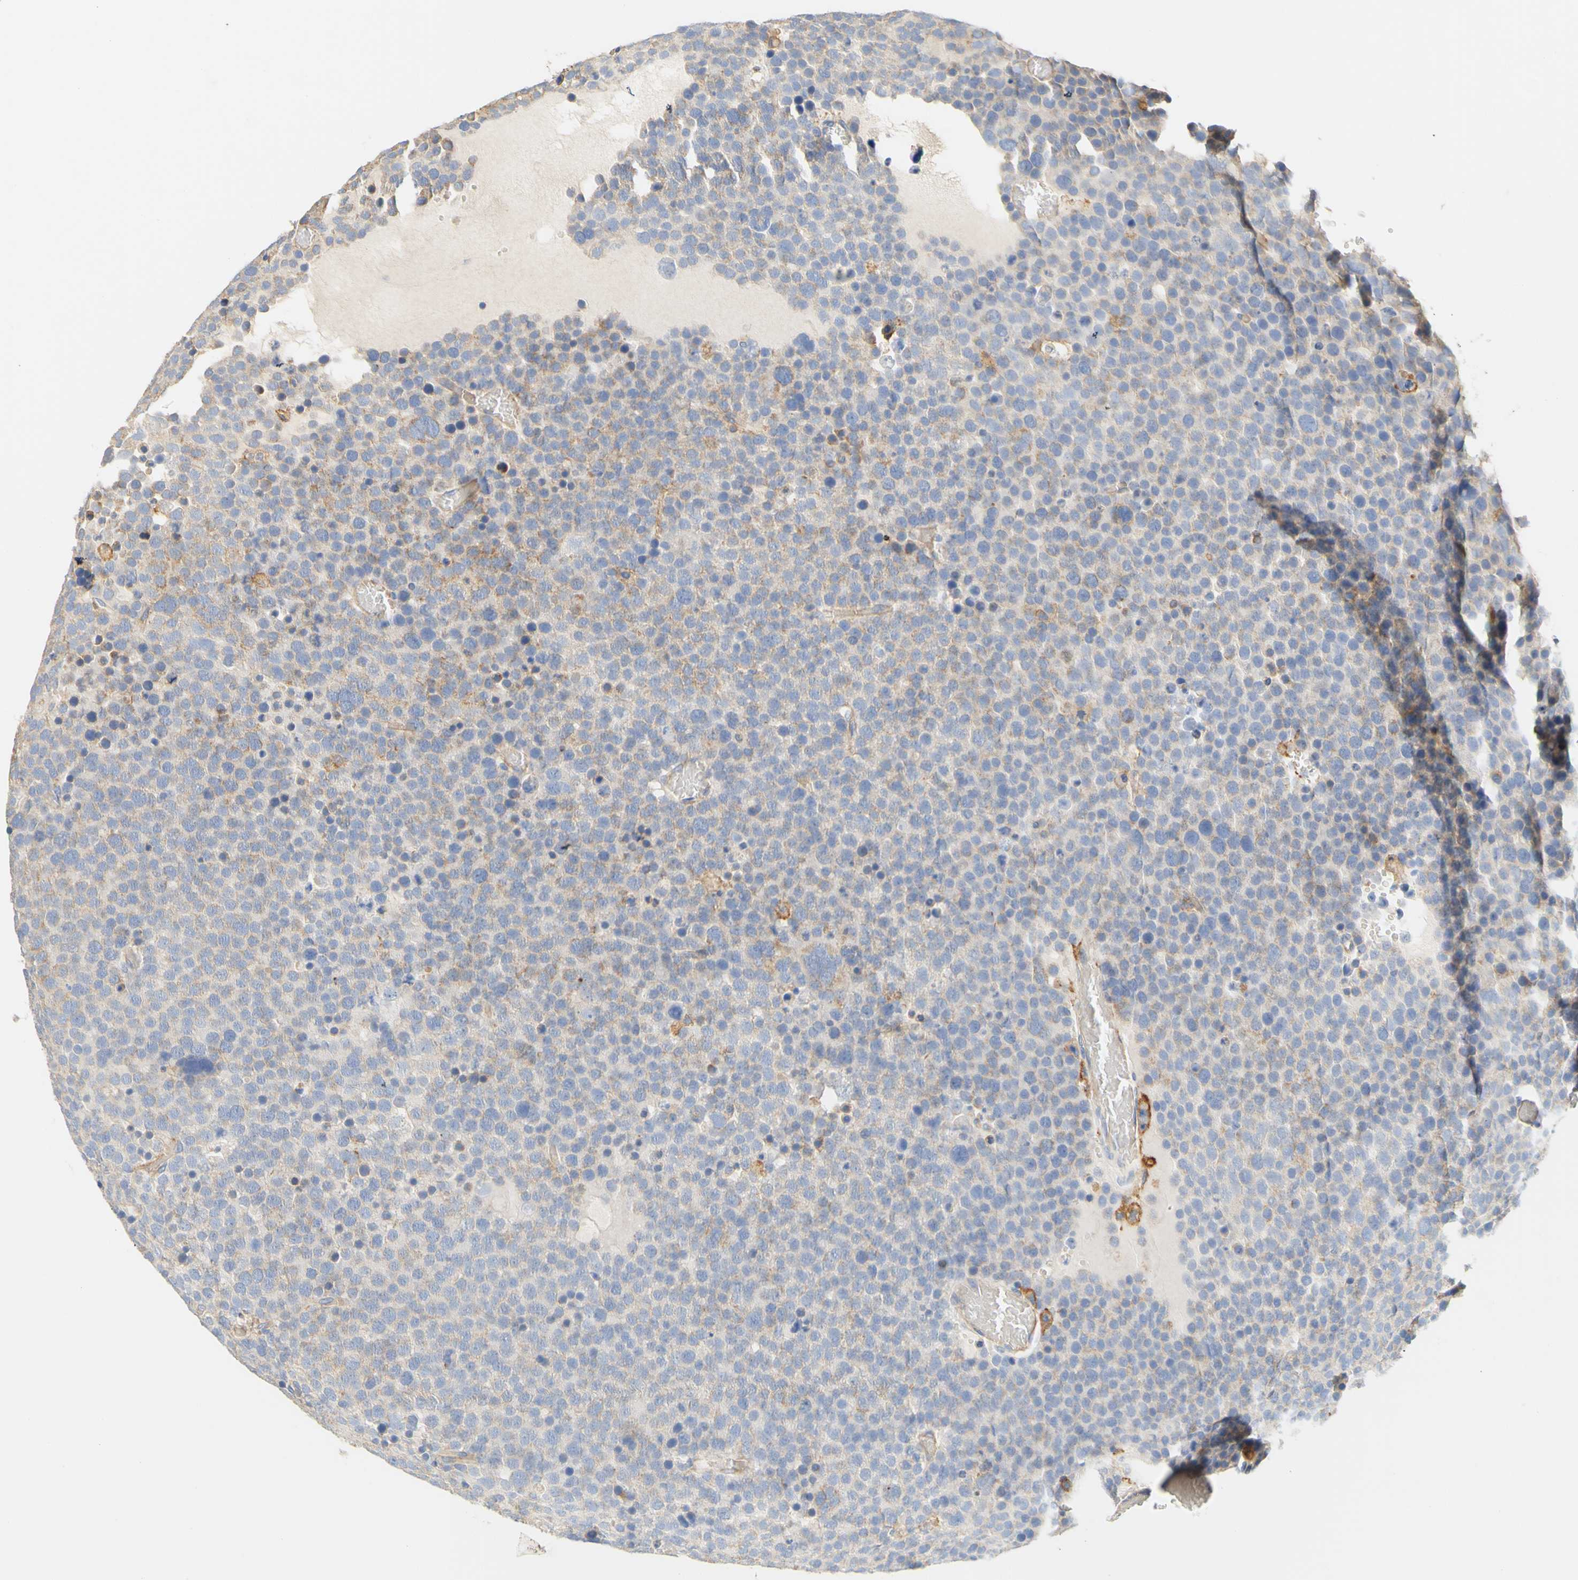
{"staining": {"intensity": "moderate", "quantity": "<25%", "location": "cytoplasmic/membranous"}, "tissue": "testis cancer", "cell_type": "Tumor cells", "image_type": "cancer", "snomed": [{"axis": "morphology", "description": "Seminoma, NOS"}, {"axis": "topography", "description": "Testis"}], "caption": "Immunohistochemistry (IHC) (DAB (3,3'-diaminobenzidine)) staining of human testis cancer displays moderate cytoplasmic/membranous protein staining in about <25% of tumor cells.", "gene": "PCDH7", "patient": {"sex": "male", "age": 71}}